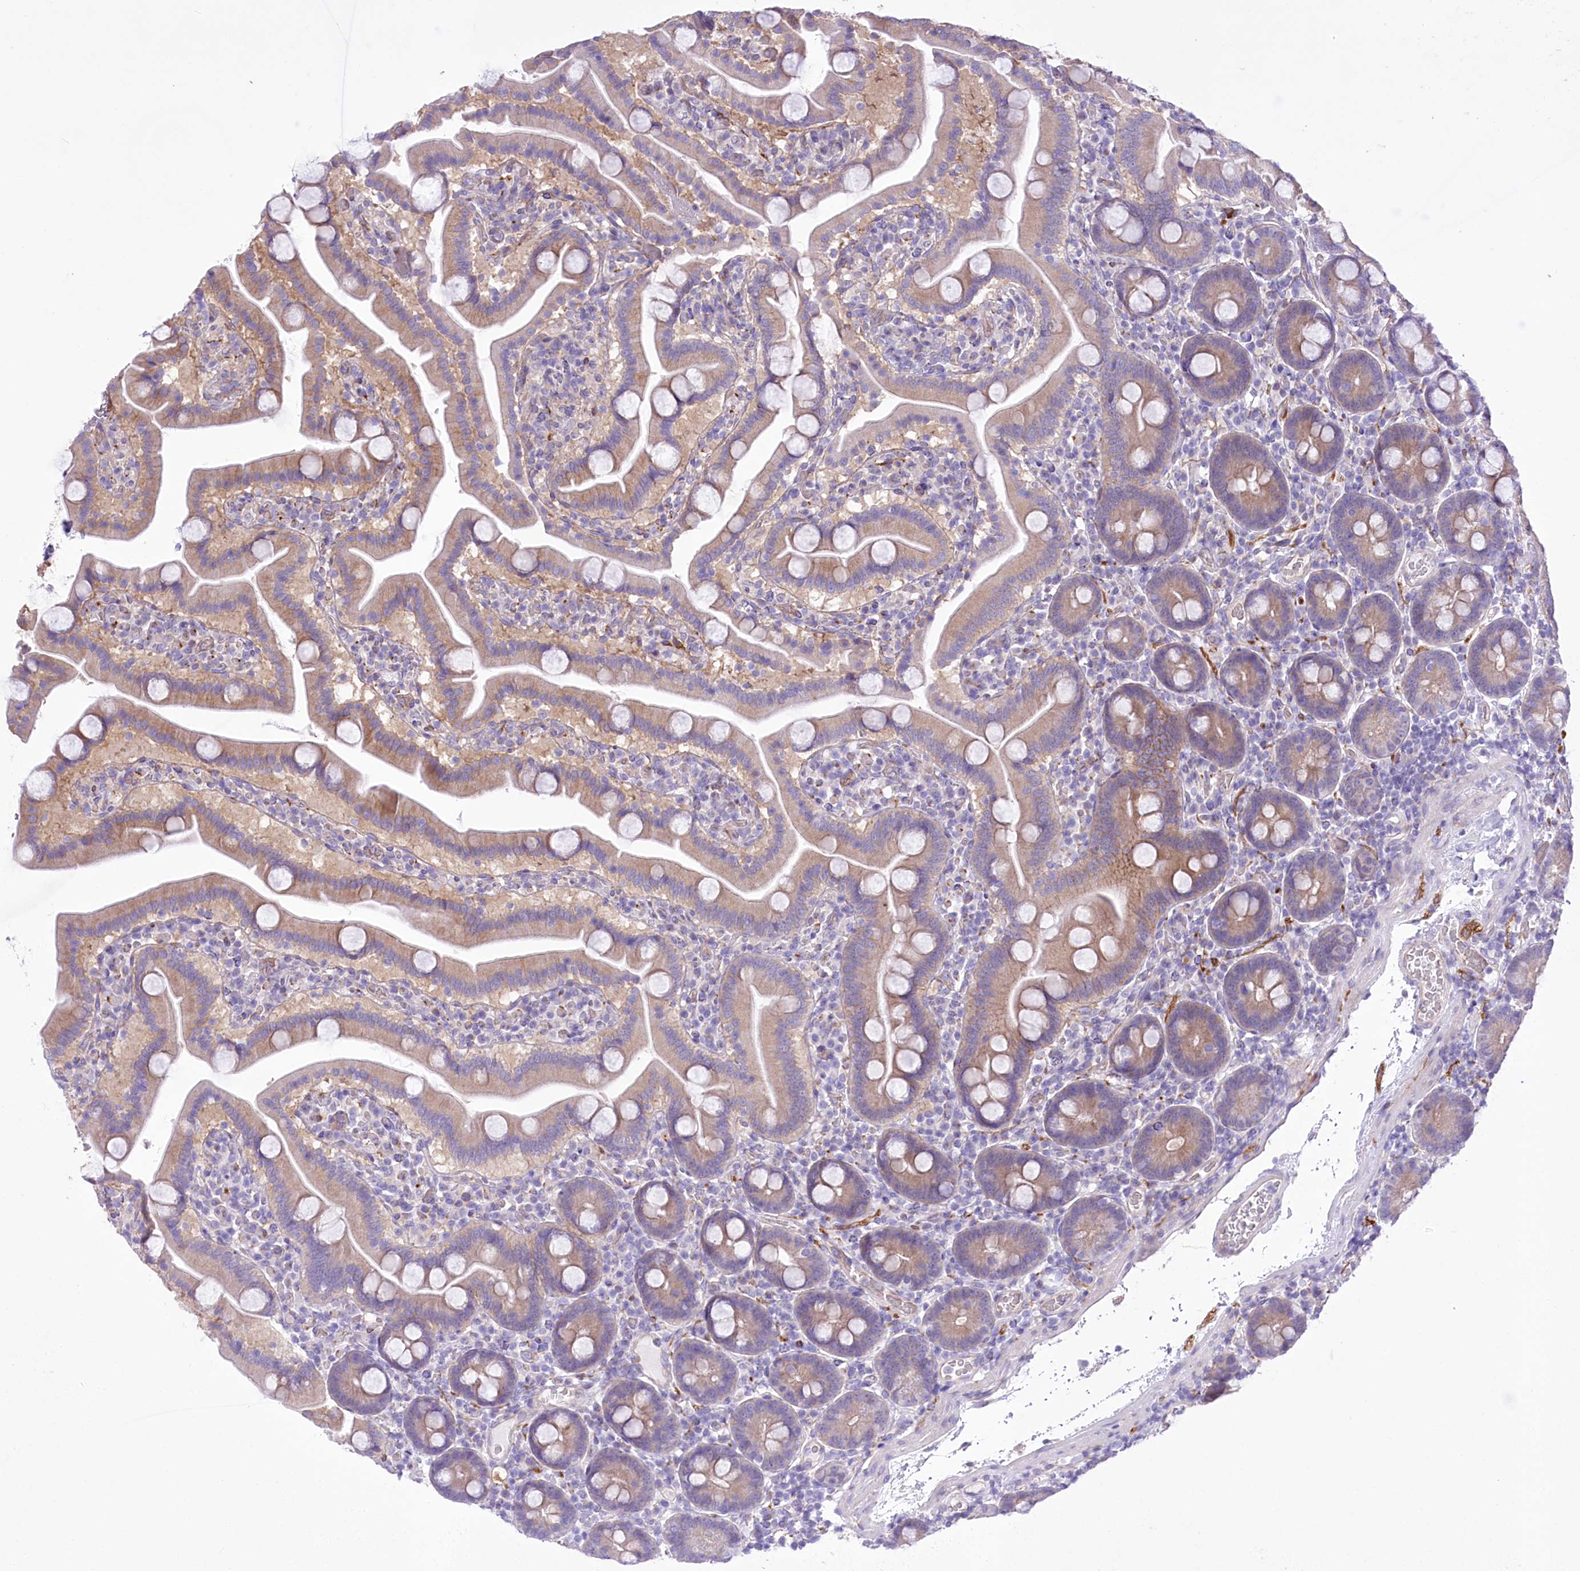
{"staining": {"intensity": "weak", "quantity": "25%-75%", "location": "cytoplasmic/membranous"}, "tissue": "duodenum", "cell_type": "Glandular cells", "image_type": "normal", "snomed": [{"axis": "morphology", "description": "Normal tissue, NOS"}, {"axis": "topography", "description": "Duodenum"}], "caption": "Weak cytoplasmic/membranous expression for a protein is appreciated in about 25%-75% of glandular cells of unremarkable duodenum using immunohistochemistry.", "gene": "LRRC34", "patient": {"sex": "male", "age": 55}}